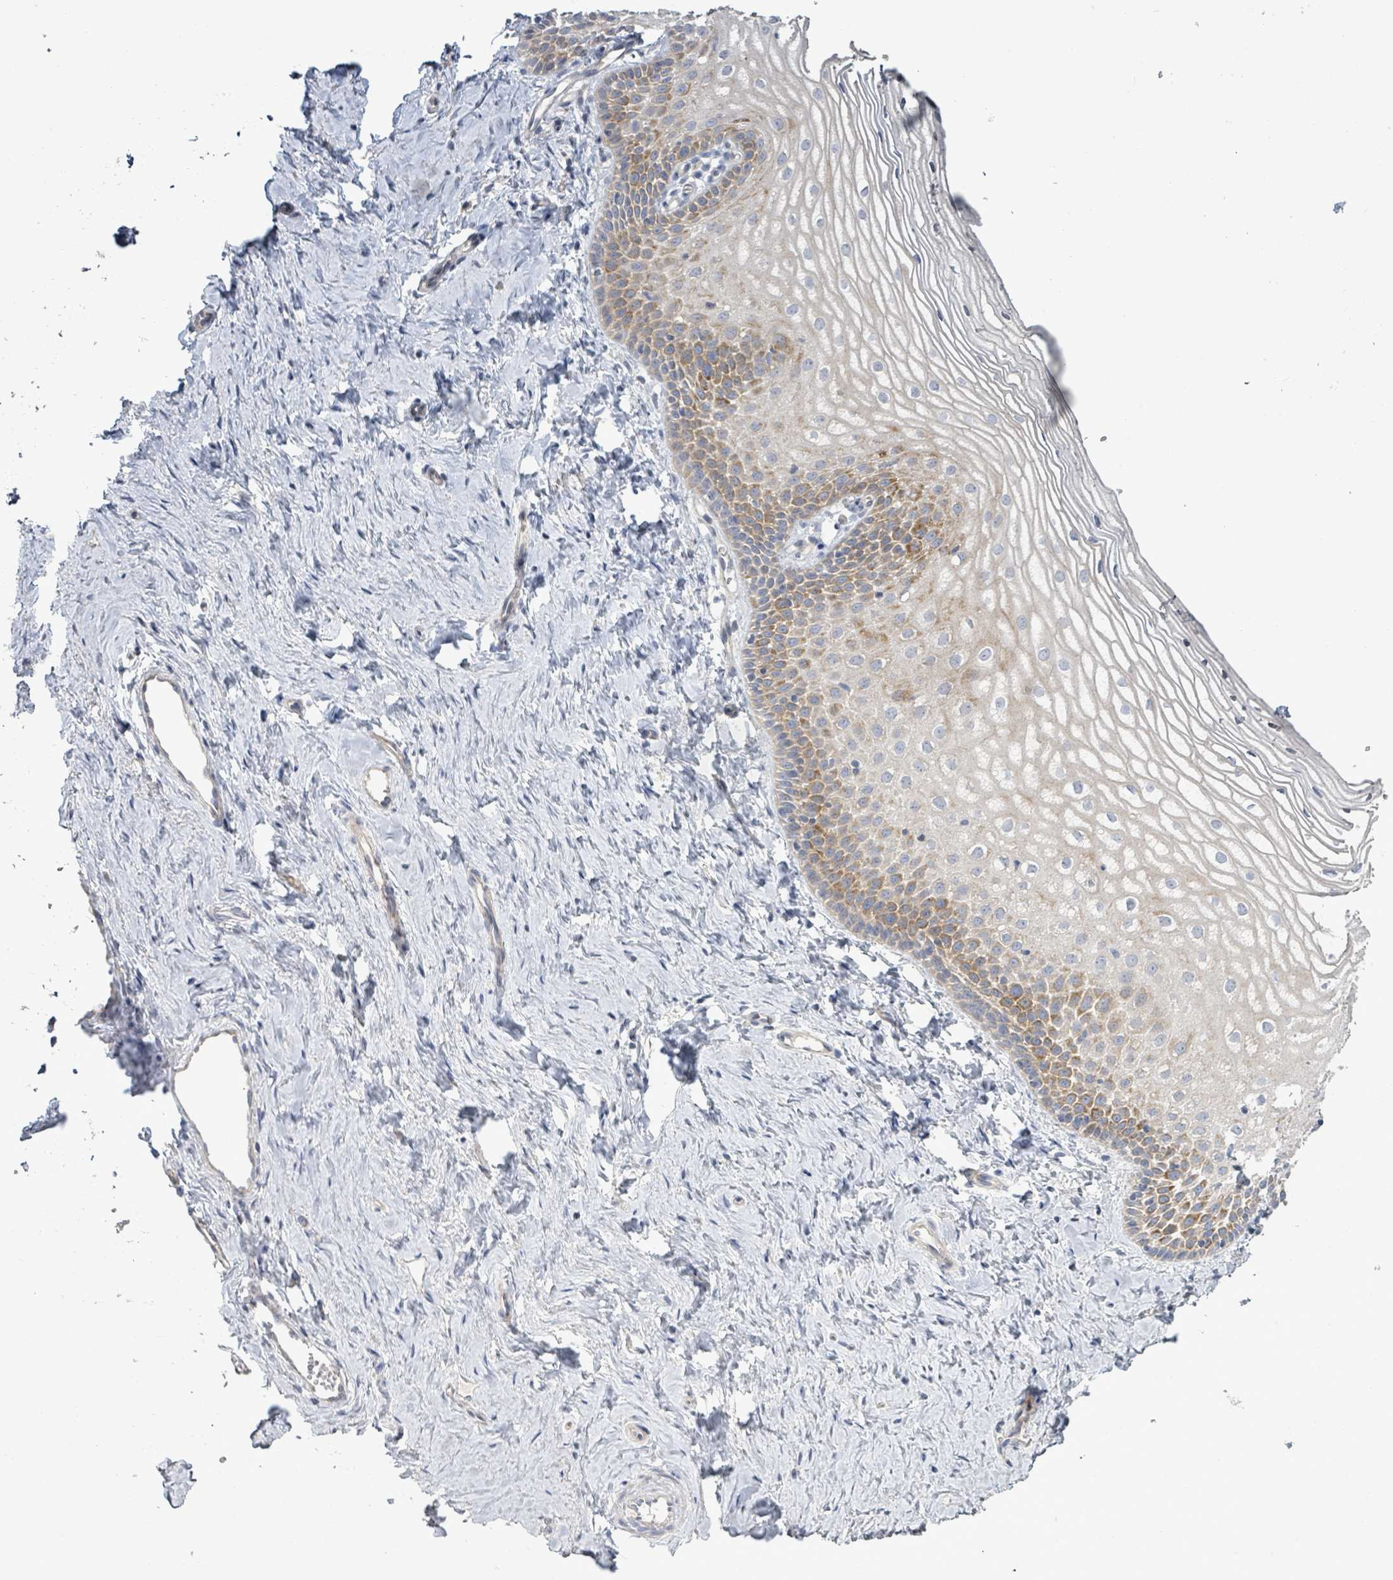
{"staining": {"intensity": "moderate", "quantity": "25%-75%", "location": "cytoplasmic/membranous"}, "tissue": "vagina", "cell_type": "Squamous epithelial cells", "image_type": "normal", "snomed": [{"axis": "morphology", "description": "Normal tissue, NOS"}, {"axis": "topography", "description": "Vagina"}], "caption": "Approximately 25%-75% of squamous epithelial cells in normal vagina demonstrate moderate cytoplasmic/membranous protein expression as visualized by brown immunohistochemical staining.", "gene": "LILRA4", "patient": {"sex": "female", "age": 56}}